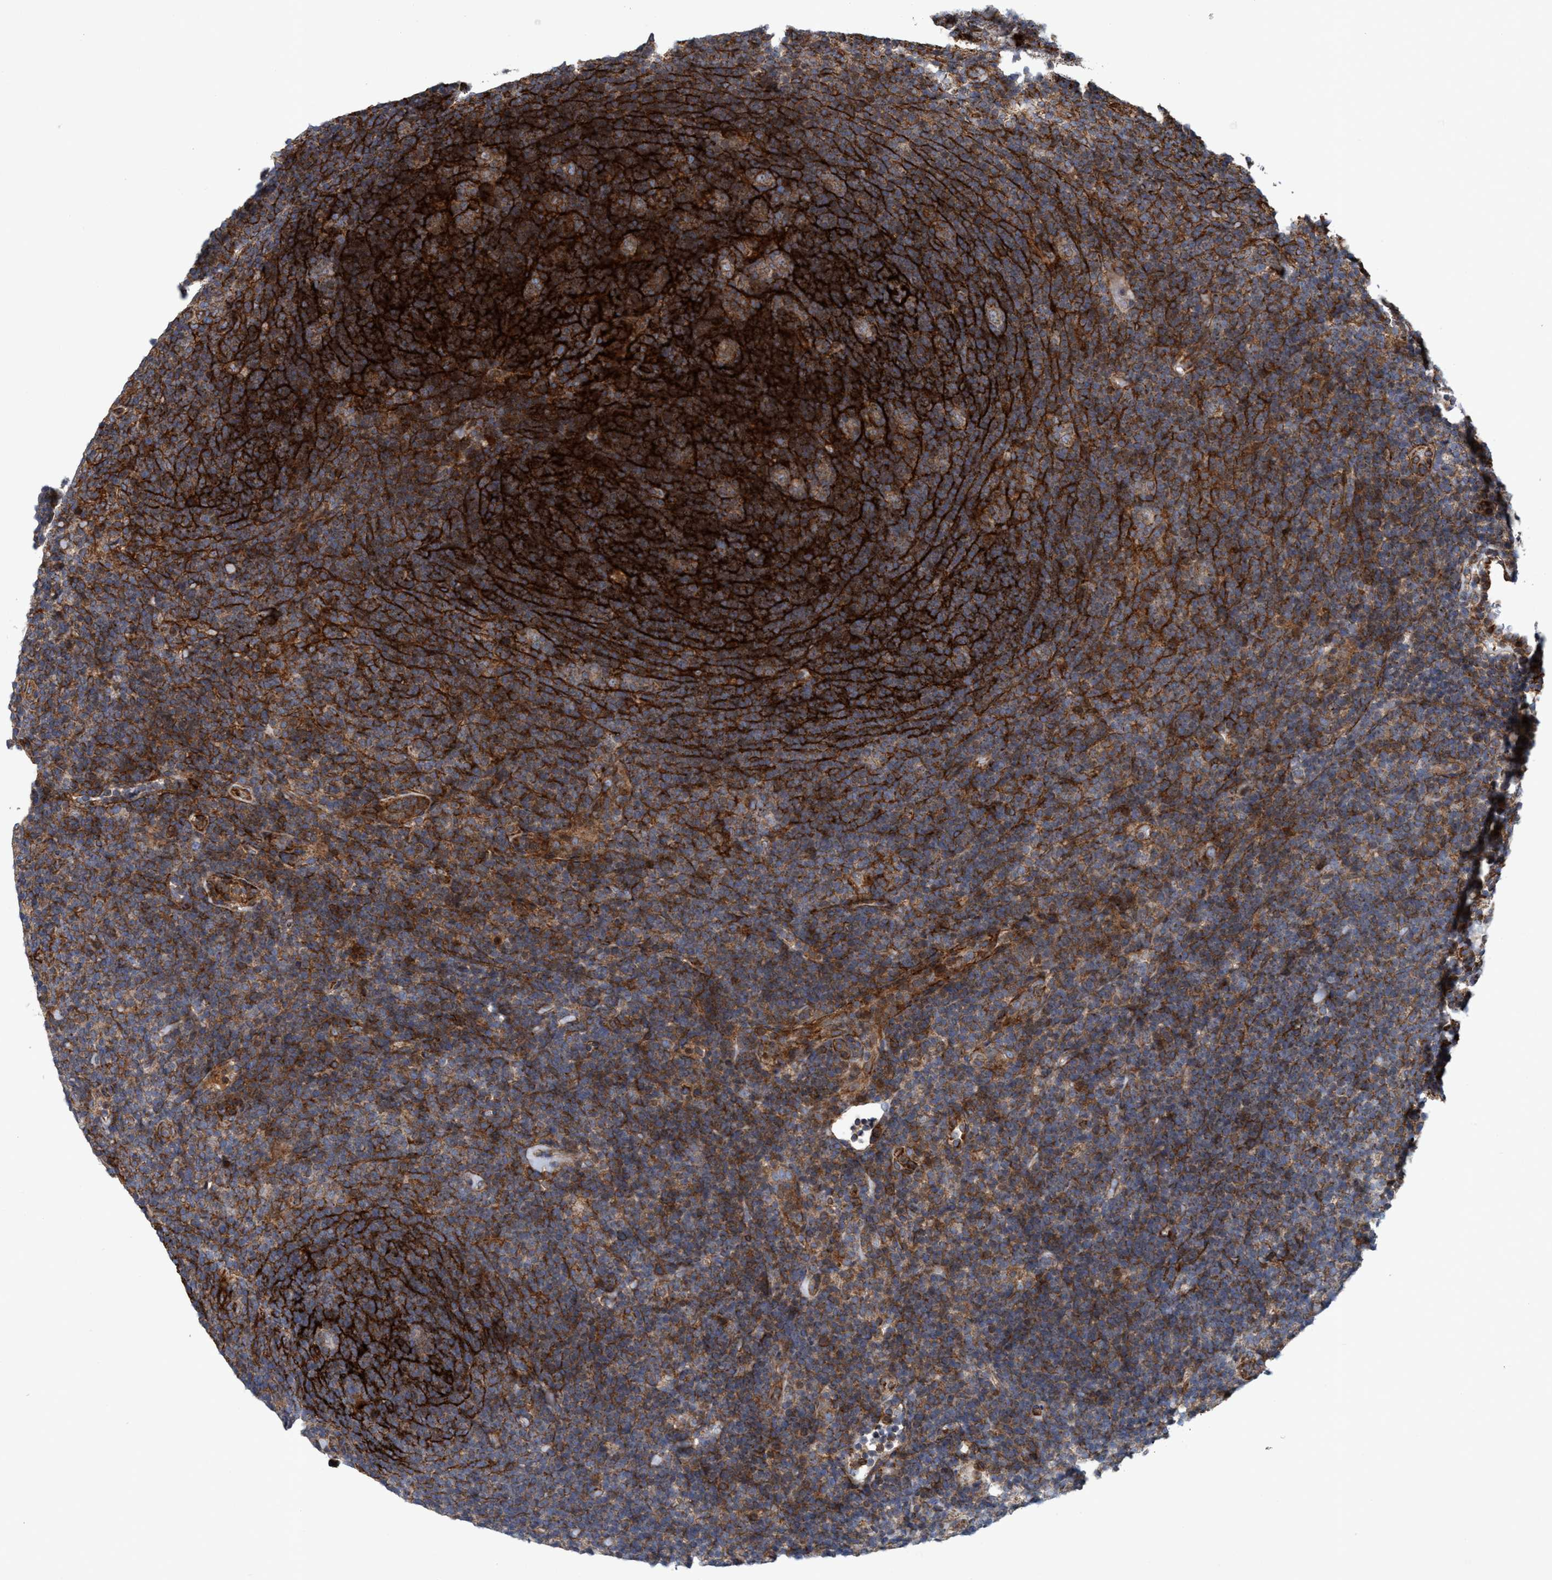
{"staining": {"intensity": "moderate", "quantity": ">75%", "location": "cytoplasmic/membranous"}, "tissue": "lymphoma", "cell_type": "Tumor cells", "image_type": "cancer", "snomed": [{"axis": "morphology", "description": "Hodgkin's disease, NOS"}, {"axis": "topography", "description": "Lymph node"}], "caption": "This histopathology image demonstrates immunohistochemistry staining of lymphoma, with medium moderate cytoplasmic/membranous staining in about >75% of tumor cells.", "gene": "SLC16A3", "patient": {"sex": "female", "age": 57}}